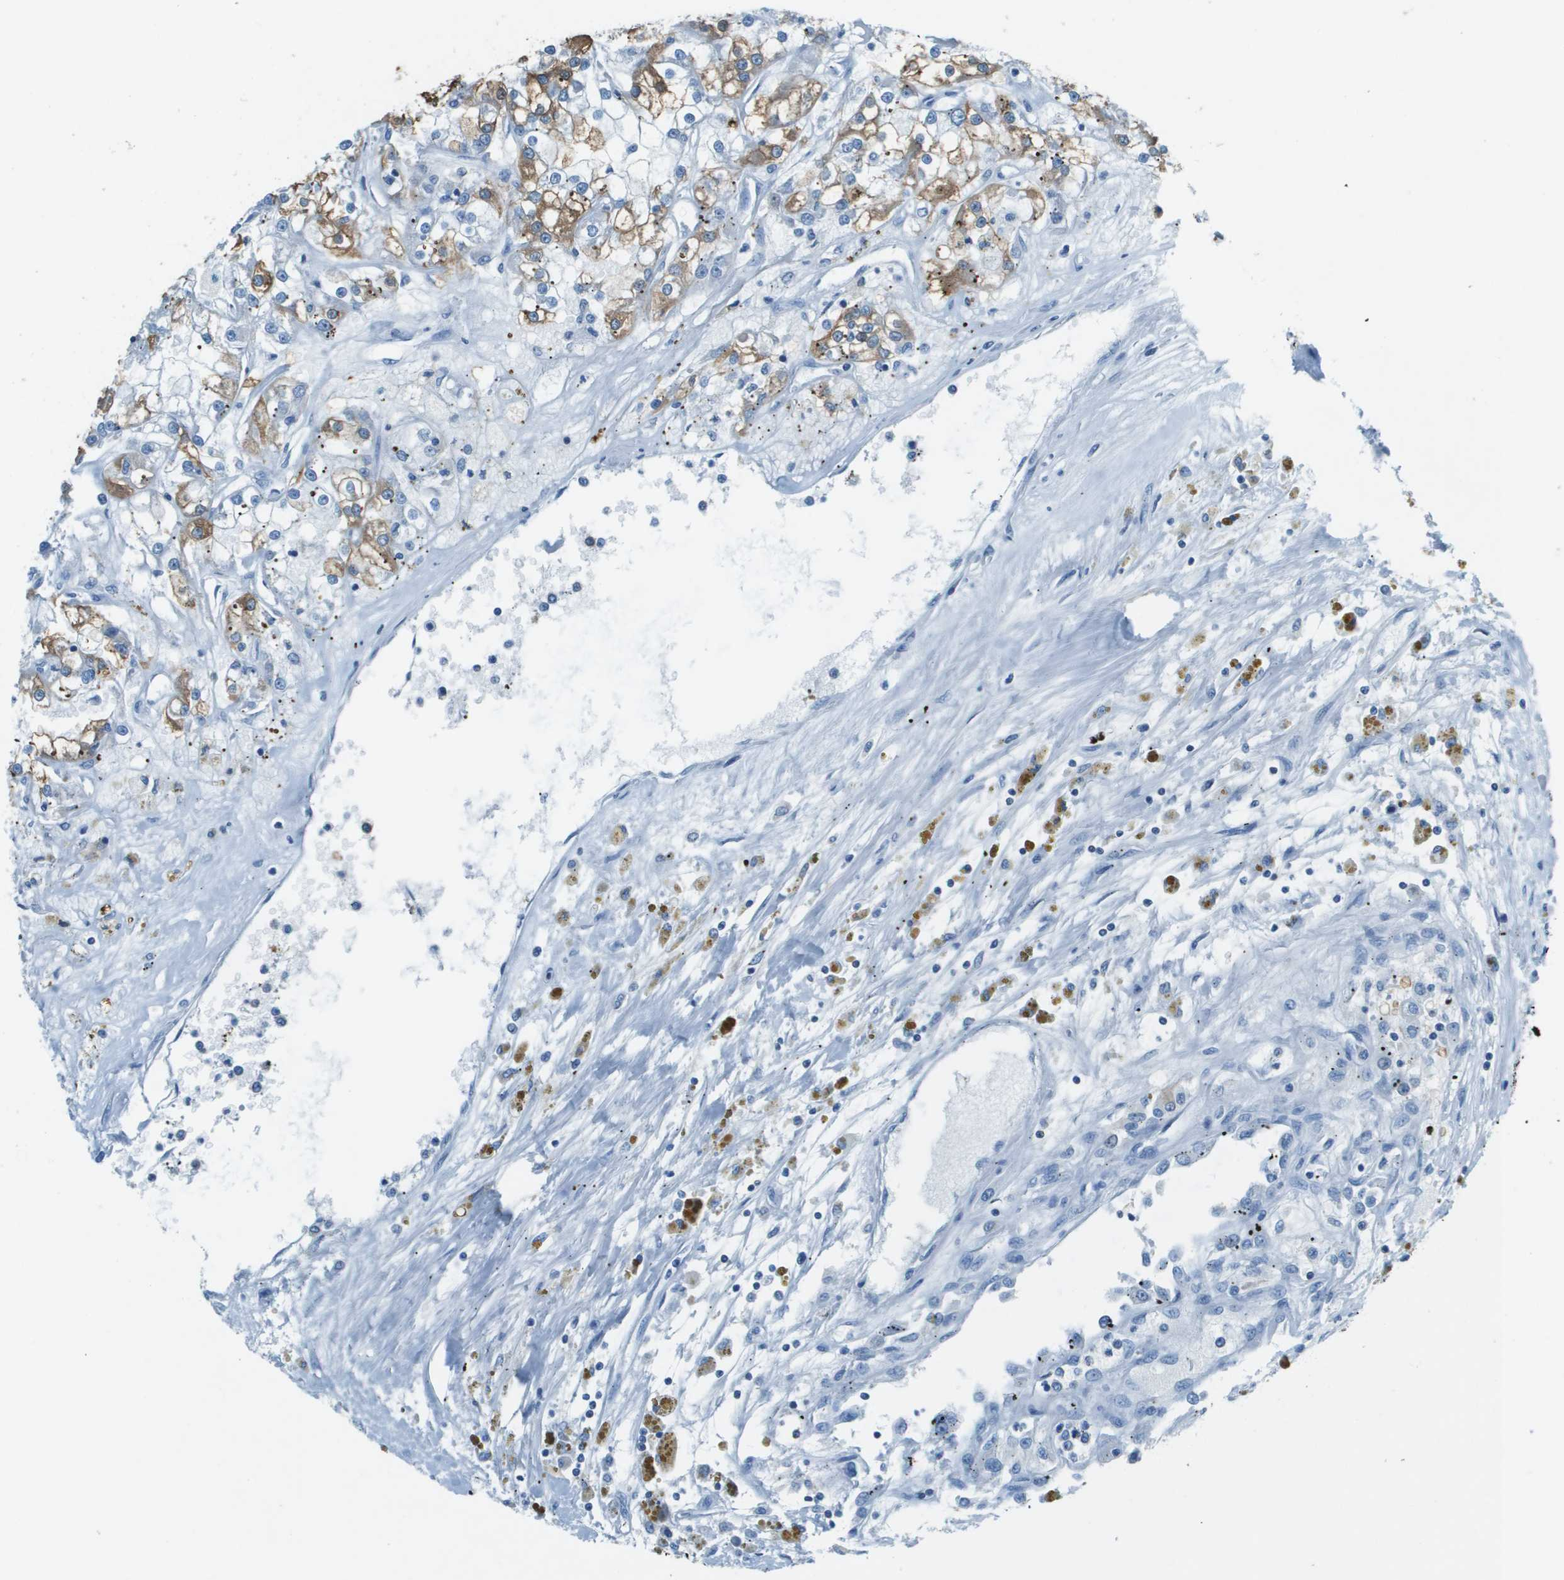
{"staining": {"intensity": "moderate", "quantity": "25%-75%", "location": "cytoplasmic/membranous"}, "tissue": "renal cancer", "cell_type": "Tumor cells", "image_type": "cancer", "snomed": [{"axis": "morphology", "description": "Adenocarcinoma, NOS"}, {"axis": "topography", "description": "Kidney"}], "caption": "IHC of human renal cancer displays medium levels of moderate cytoplasmic/membranous staining in approximately 25%-75% of tumor cells.", "gene": "SLC16A10", "patient": {"sex": "female", "age": 52}}